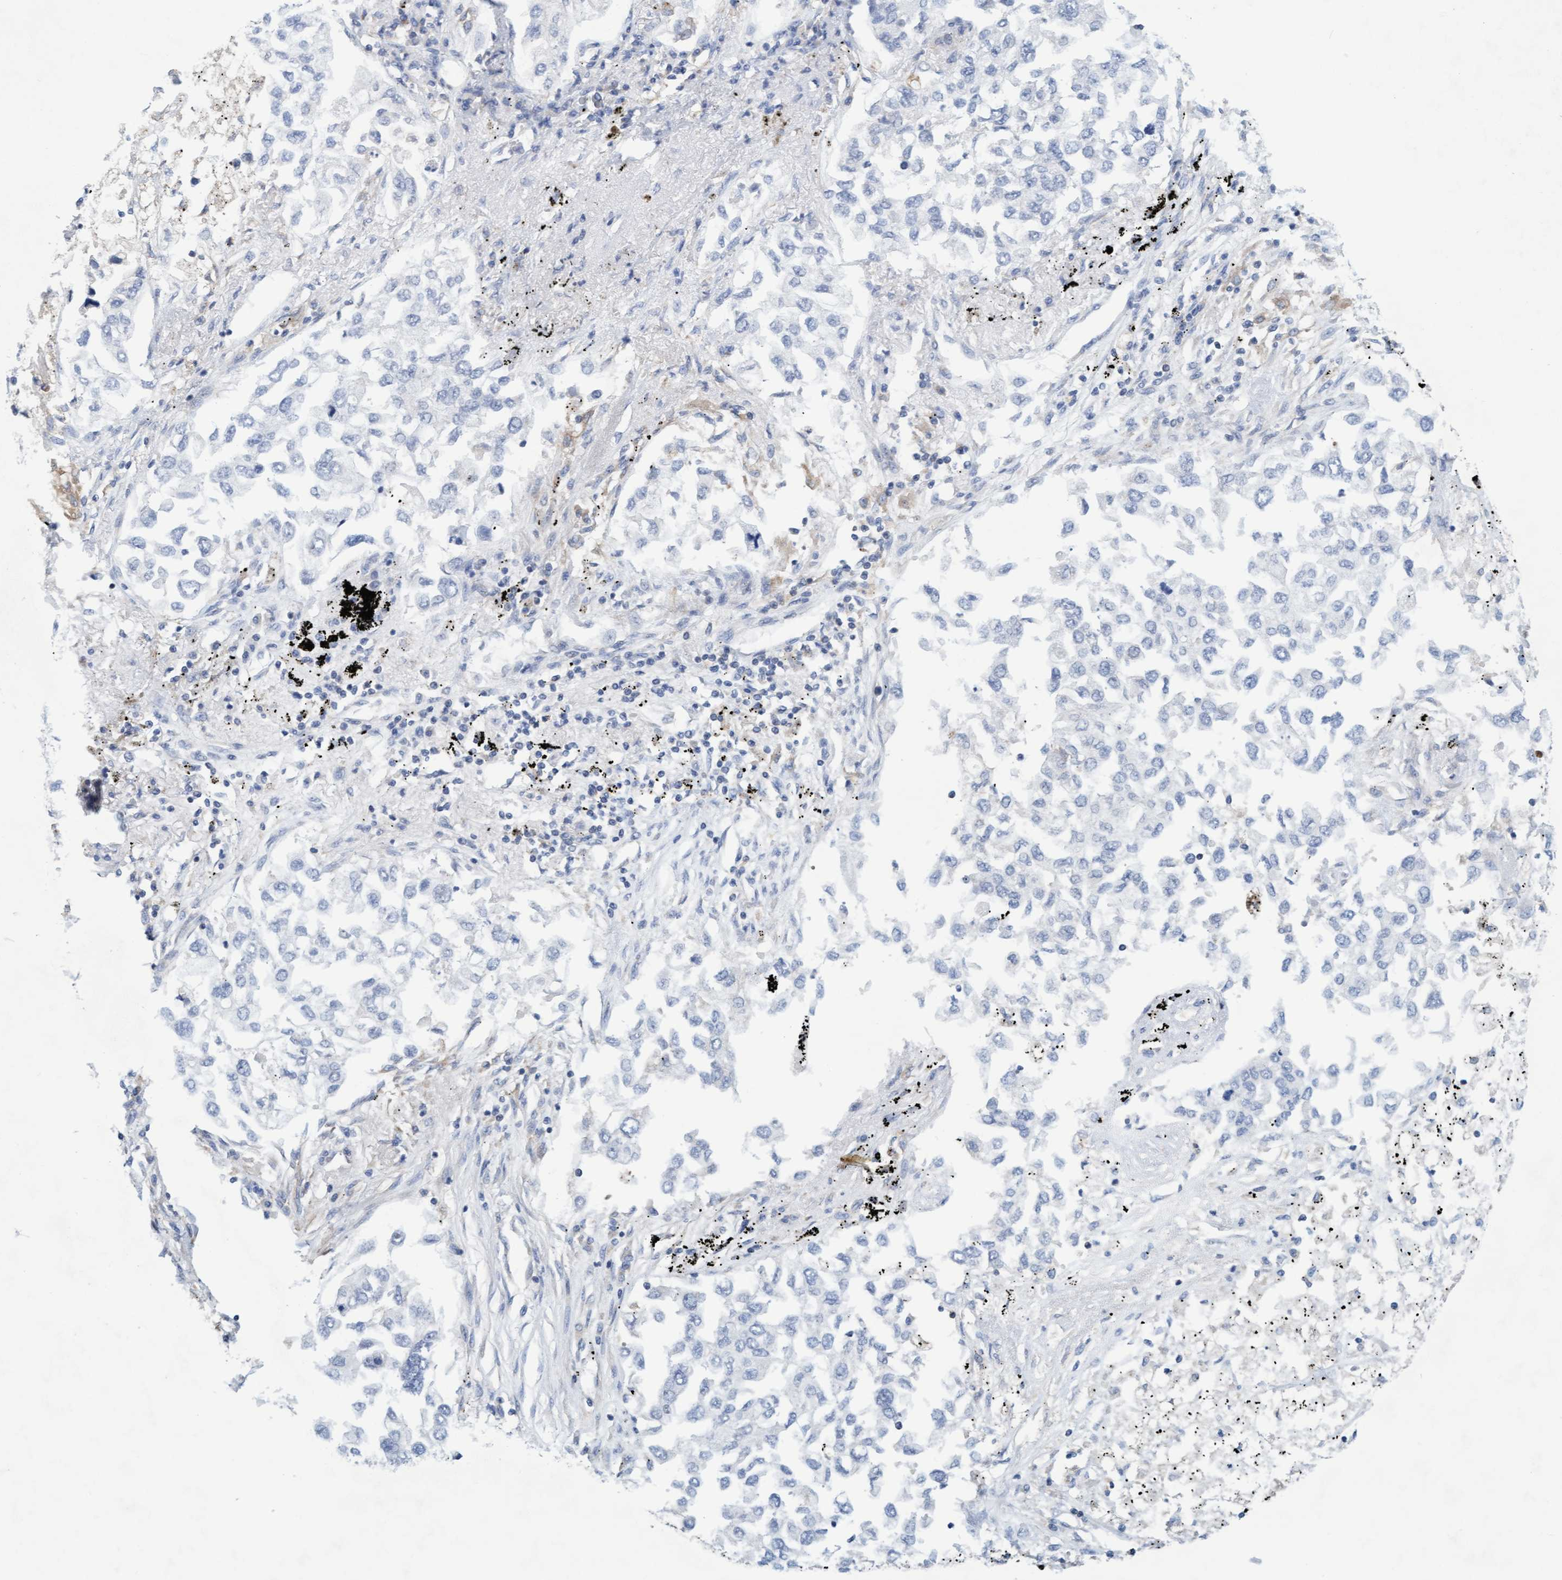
{"staining": {"intensity": "negative", "quantity": "none", "location": "none"}, "tissue": "lung cancer", "cell_type": "Tumor cells", "image_type": "cancer", "snomed": [{"axis": "morphology", "description": "Inflammation, NOS"}, {"axis": "morphology", "description": "Adenocarcinoma, NOS"}, {"axis": "topography", "description": "Lung"}], "caption": "Tumor cells show no significant protein expression in adenocarcinoma (lung).", "gene": "SLC28A3", "patient": {"sex": "male", "age": 63}}